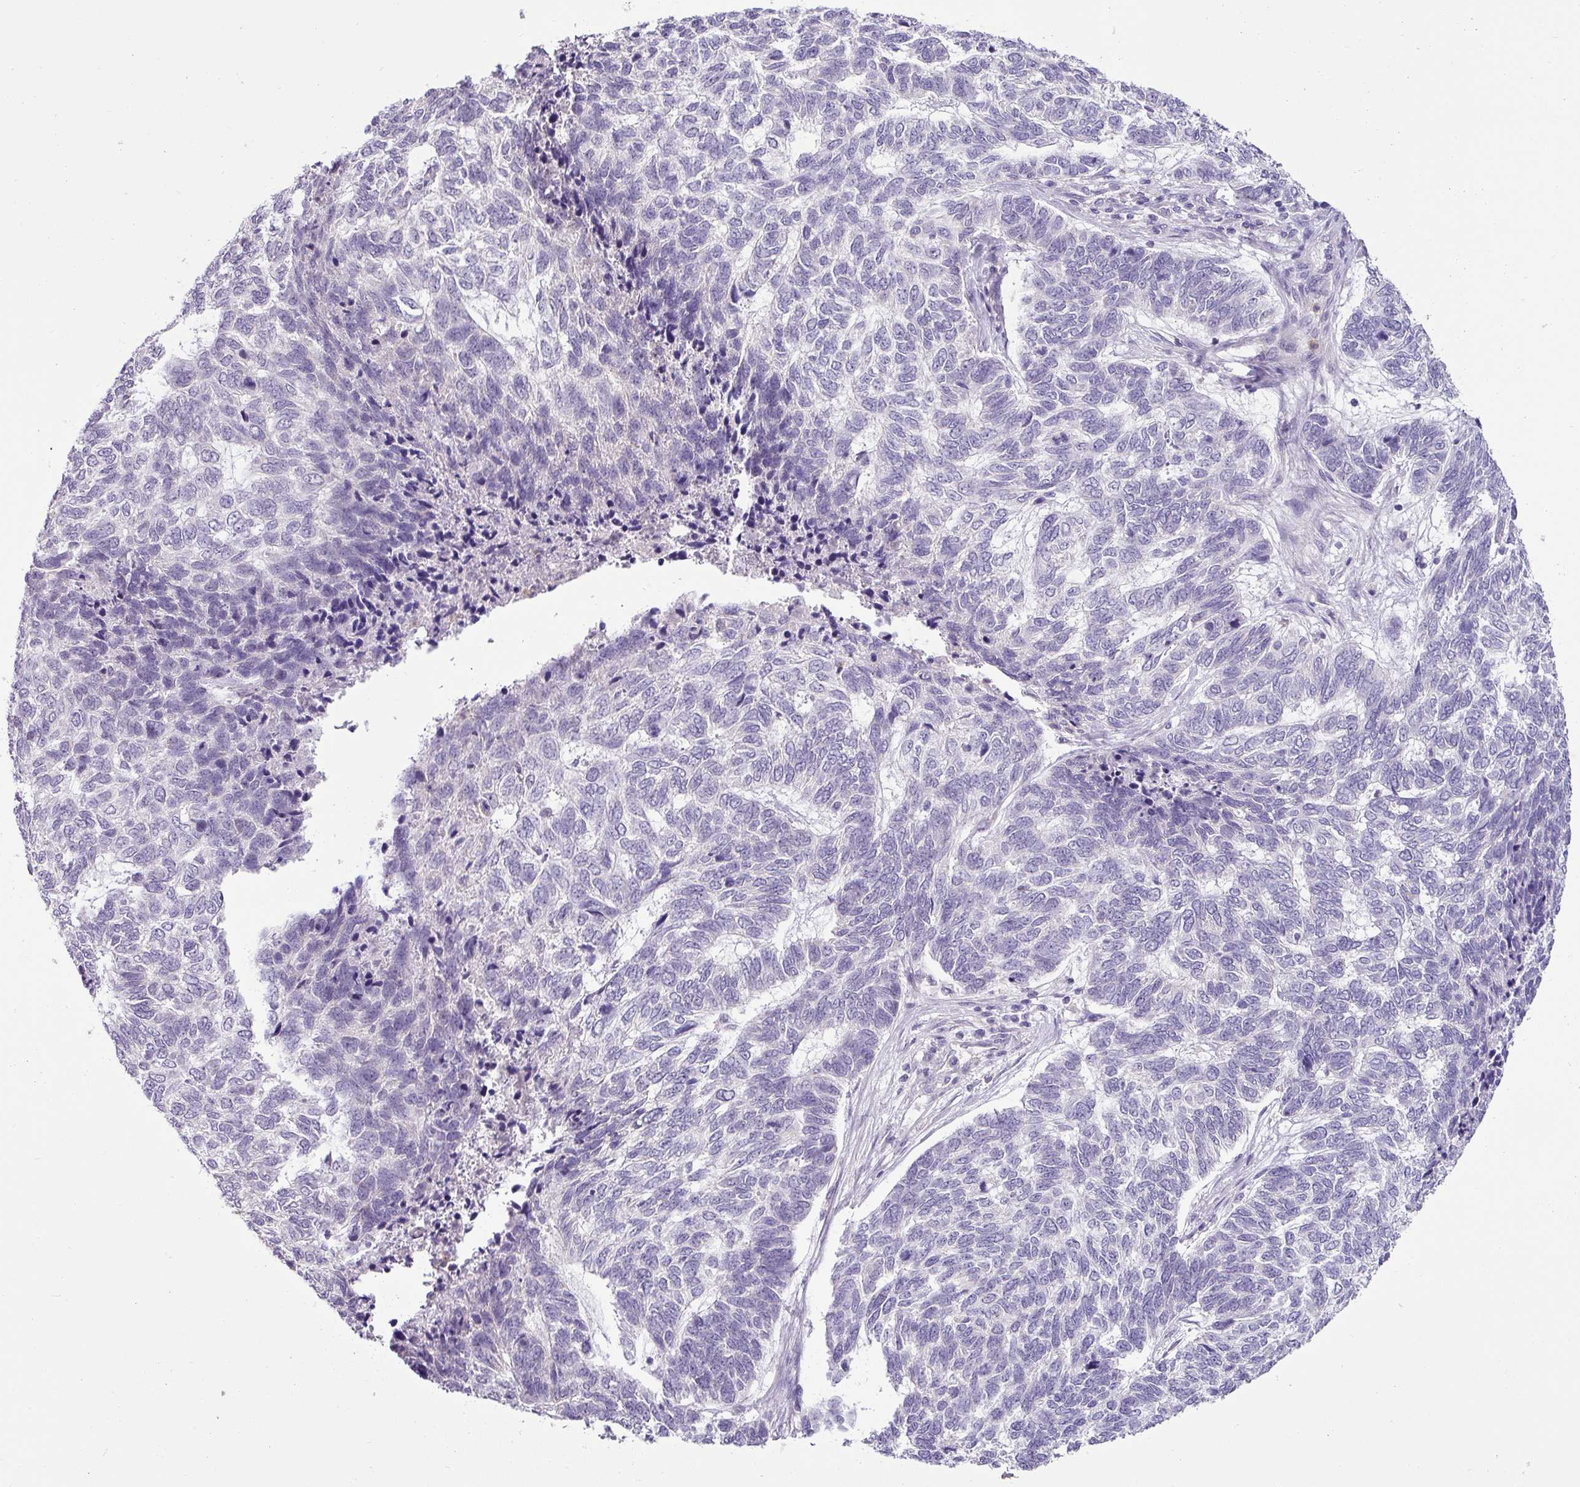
{"staining": {"intensity": "negative", "quantity": "none", "location": "none"}, "tissue": "skin cancer", "cell_type": "Tumor cells", "image_type": "cancer", "snomed": [{"axis": "morphology", "description": "Basal cell carcinoma"}, {"axis": "topography", "description": "Skin"}], "caption": "This is an immunohistochemistry micrograph of skin basal cell carcinoma. There is no staining in tumor cells.", "gene": "HBEGF", "patient": {"sex": "female", "age": 65}}